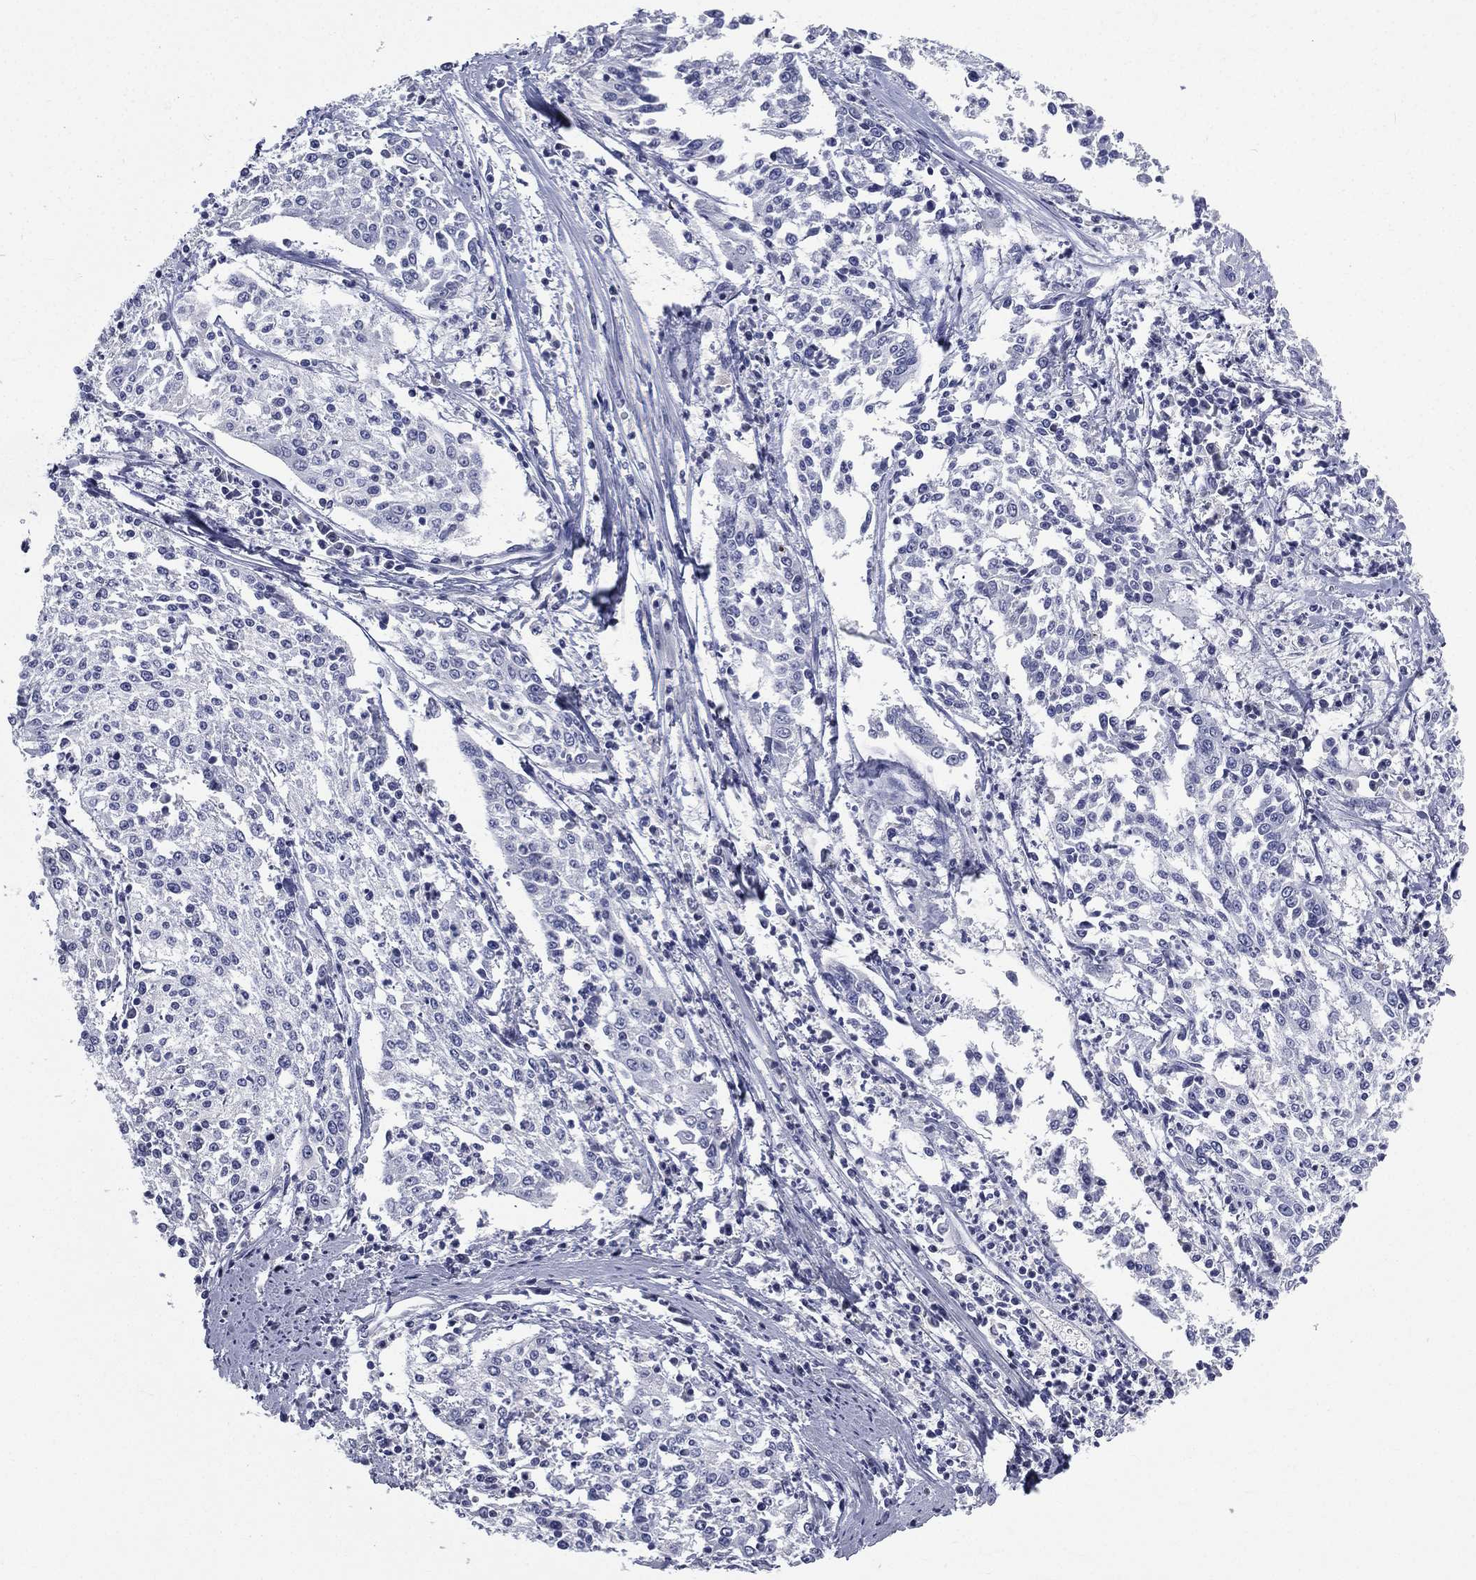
{"staining": {"intensity": "negative", "quantity": "none", "location": "none"}, "tissue": "cervical cancer", "cell_type": "Tumor cells", "image_type": "cancer", "snomed": [{"axis": "morphology", "description": "Squamous cell carcinoma, NOS"}, {"axis": "topography", "description": "Cervix"}], "caption": "Immunohistochemical staining of human cervical cancer (squamous cell carcinoma) reveals no significant staining in tumor cells. (Brightfield microscopy of DAB immunohistochemistry (IHC) at high magnification).", "gene": "IFT27", "patient": {"sex": "female", "age": 41}}